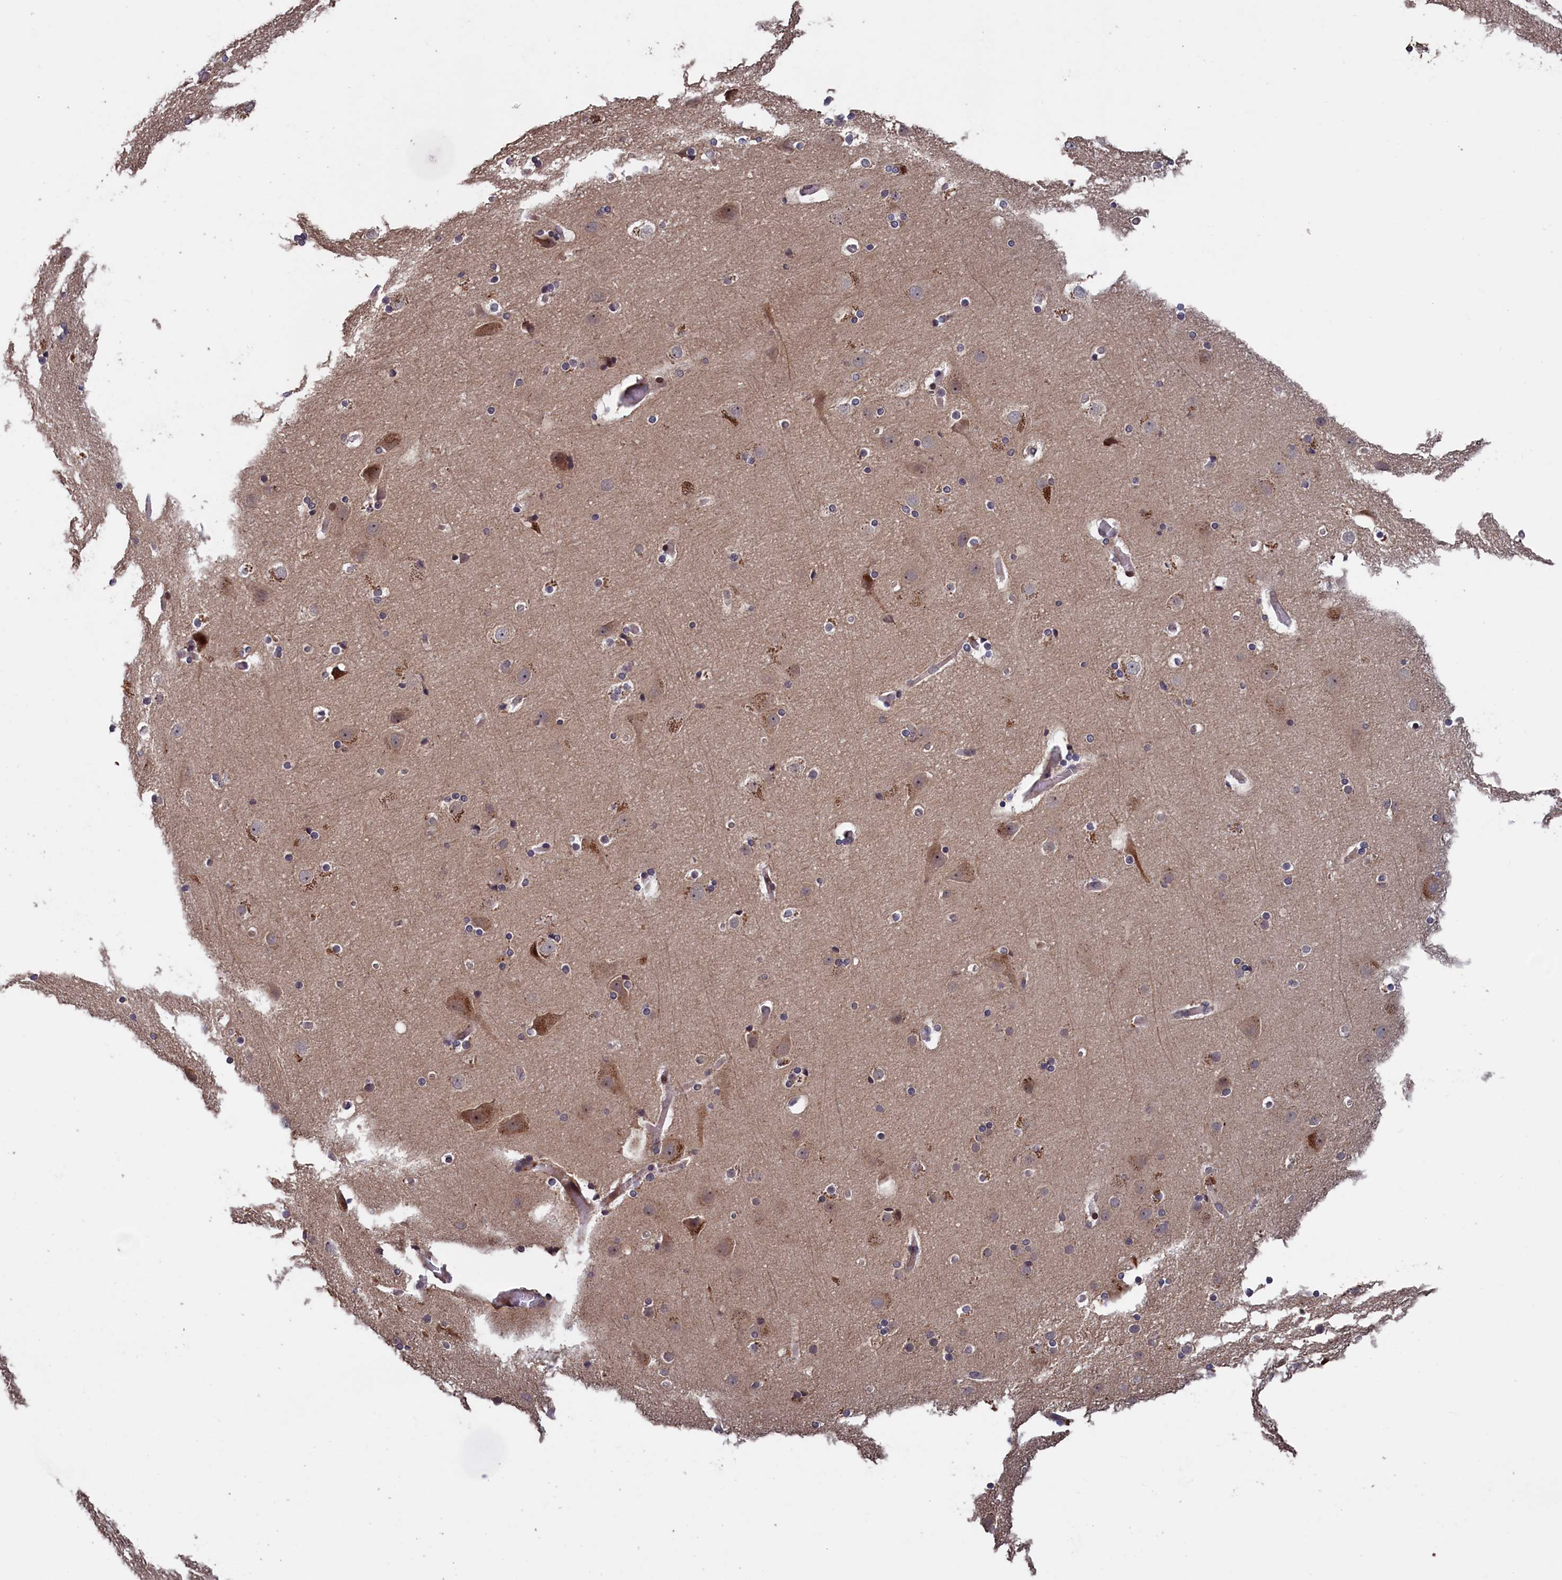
{"staining": {"intensity": "negative", "quantity": "none", "location": "none"}, "tissue": "cerebral cortex", "cell_type": "Endothelial cells", "image_type": "normal", "snomed": [{"axis": "morphology", "description": "Normal tissue, NOS"}, {"axis": "topography", "description": "Cerebral cortex"}], "caption": "Immunohistochemistry image of unremarkable human cerebral cortex stained for a protein (brown), which demonstrates no staining in endothelial cells.", "gene": "LSG1", "patient": {"sex": "male", "age": 57}}